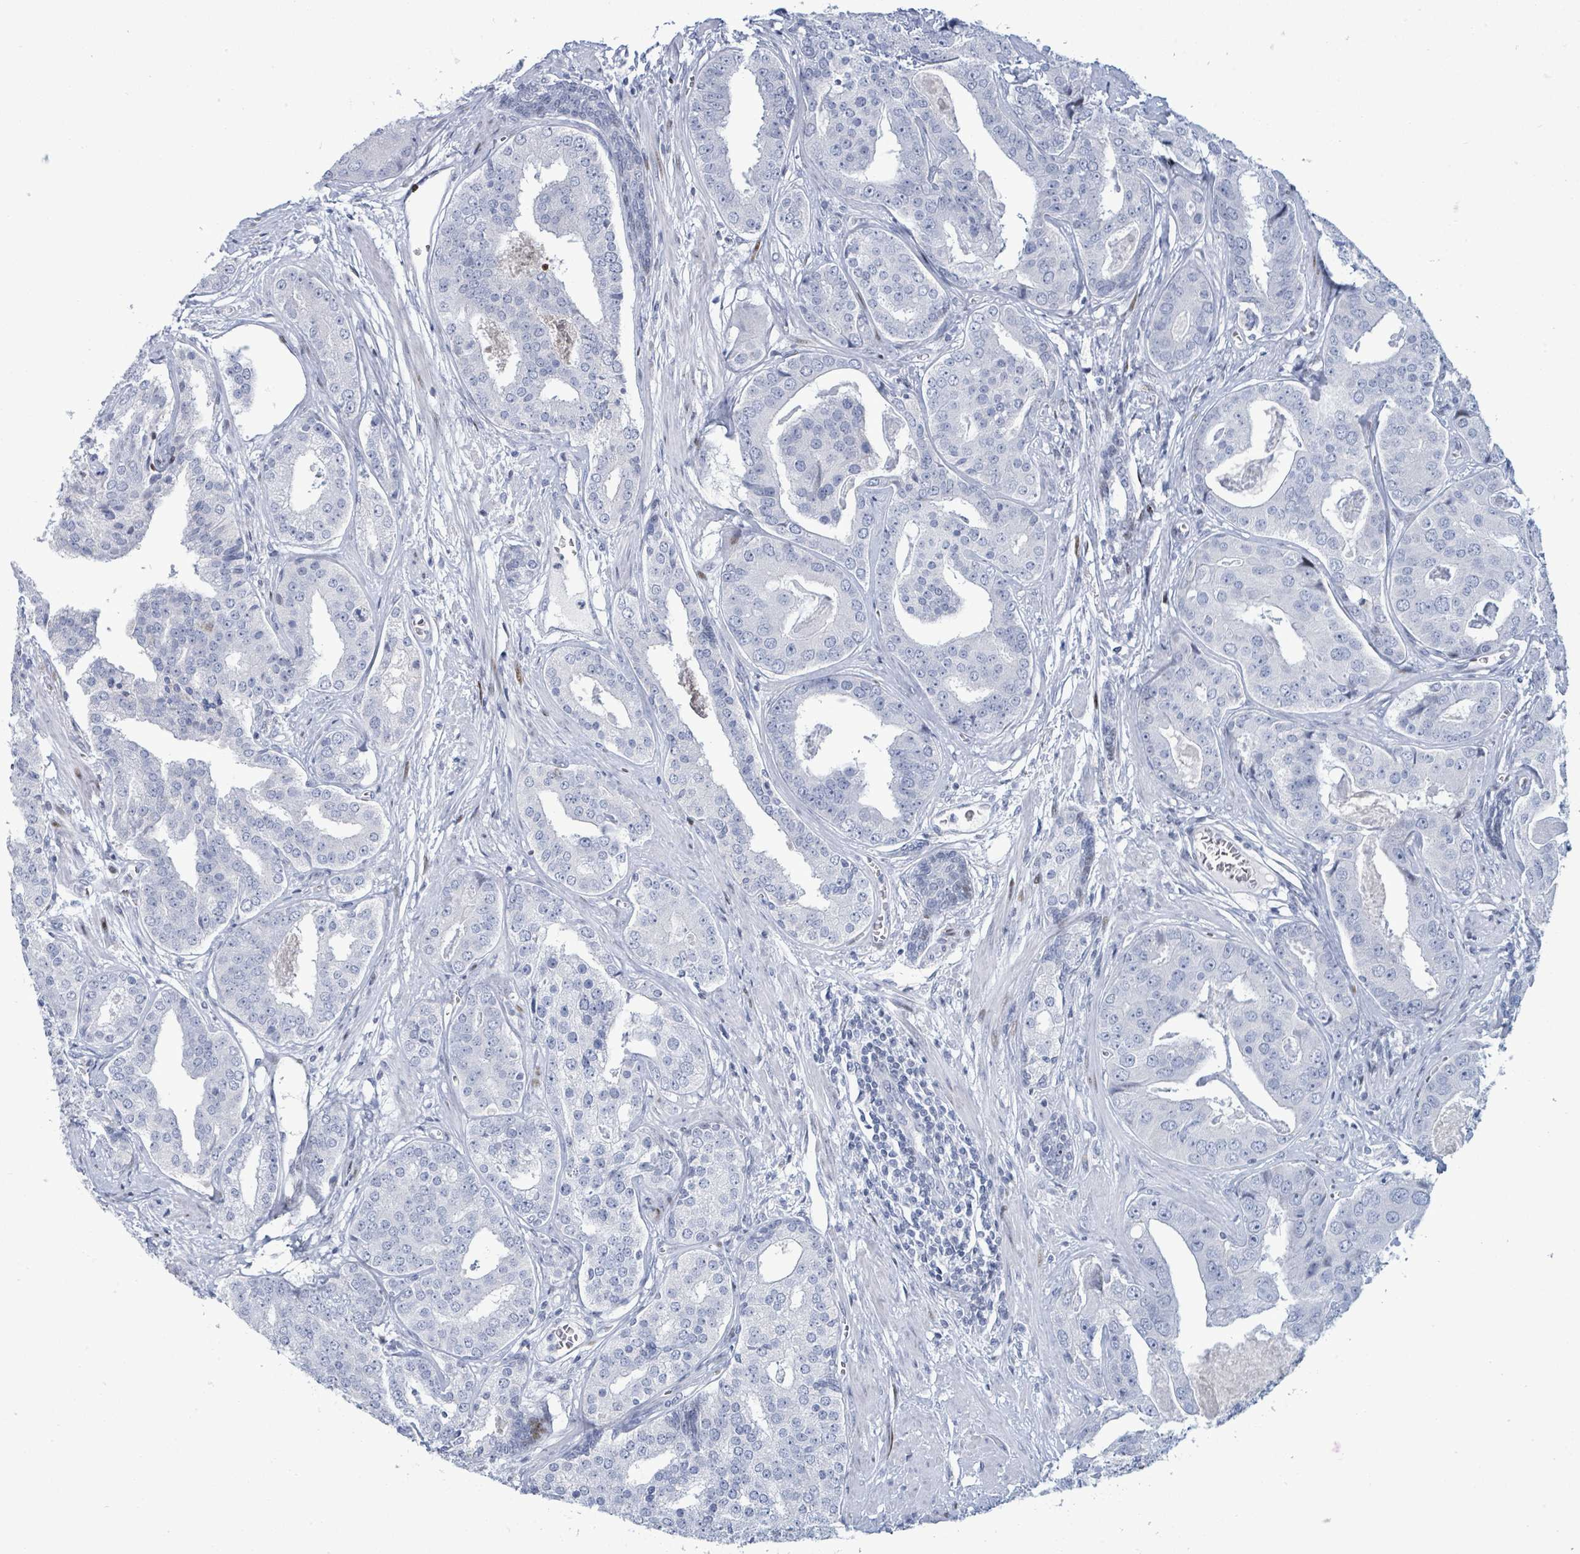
{"staining": {"intensity": "negative", "quantity": "none", "location": "none"}, "tissue": "prostate cancer", "cell_type": "Tumor cells", "image_type": "cancer", "snomed": [{"axis": "morphology", "description": "Adenocarcinoma, High grade"}, {"axis": "topography", "description": "Prostate"}], "caption": "Immunohistochemistry (IHC) photomicrograph of neoplastic tissue: prostate cancer stained with DAB shows no significant protein staining in tumor cells.", "gene": "MALL", "patient": {"sex": "male", "age": 71}}